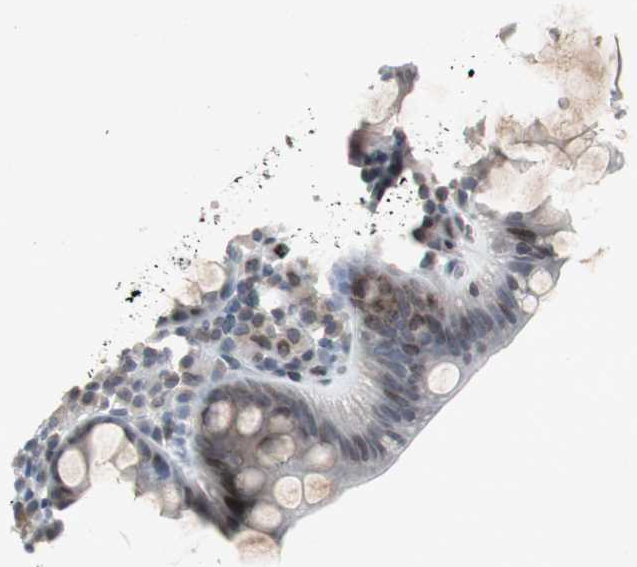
{"staining": {"intensity": "weak", "quantity": "<25%", "location": "cytoplasmic/membranous,nuclear"}, "tissue": "rectum", "cell_type": "Glandular cells", "image_type": "normal", "snomed": [{"axis": "morphology", "description": "Normal tissue, NOS"}, {"axis": "topography", "description": "Rectum"}], "caption": "Image shows no significant protein expression in glandular cells of normal rectum.", "gene": "ZNF396", "patient": {"sex": "male", "age": 92}}